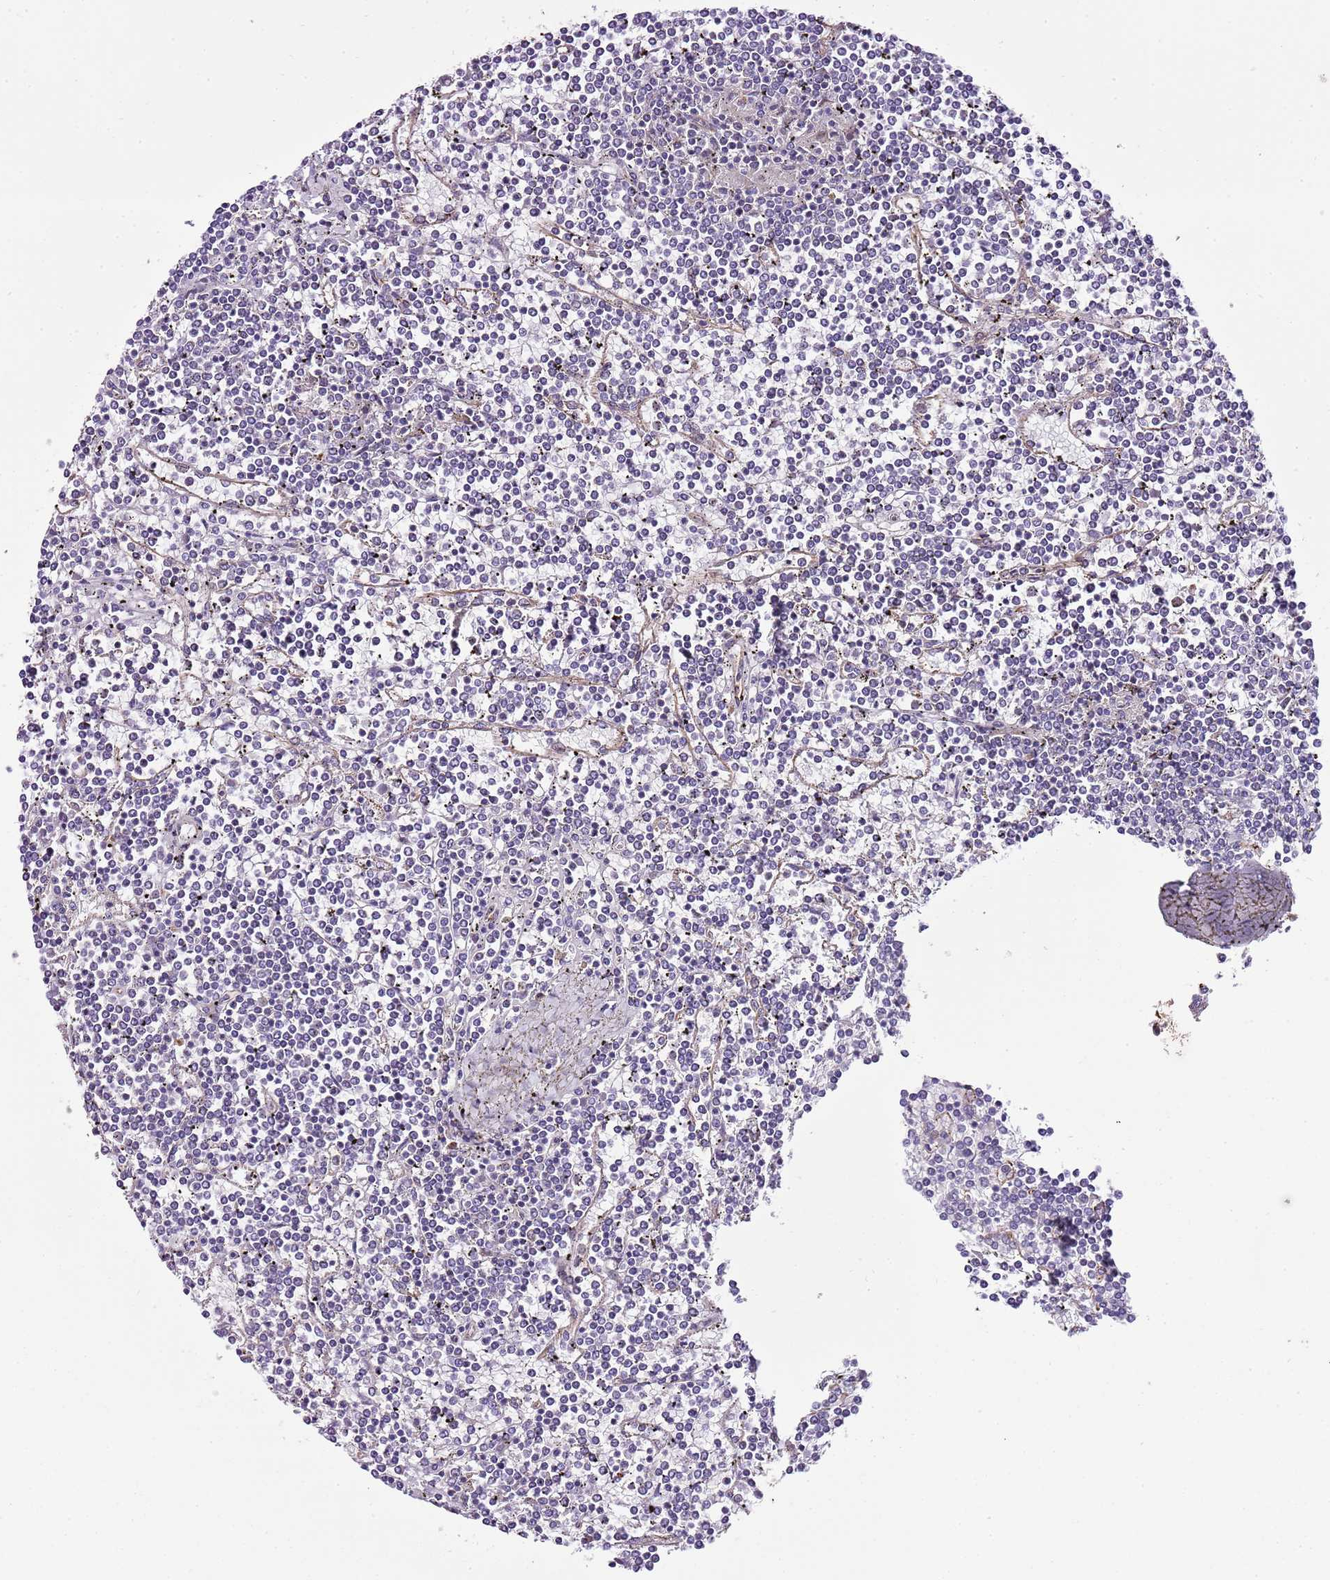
{"staining": {"intensity": "negative", "quantity": "none", "location": "none"}, "tissue": "lymphoma", "cell_type": "Tumor cells", "image_type": "cancer", "snomed": [{"axis": "morphology", "description": "Malignant lymphoma, non-Hodgkin's type, Low grade"}, {"axis": "topography", "description": "Spleen"}], "caption": "A high-resolution histopathology image shows immunohistochemistry (IHC) staining of lymphoma, which shows no significant expression in tumor cells.", "gene": "ZNF786", "patient": {"sex": "female", "age": 19}}